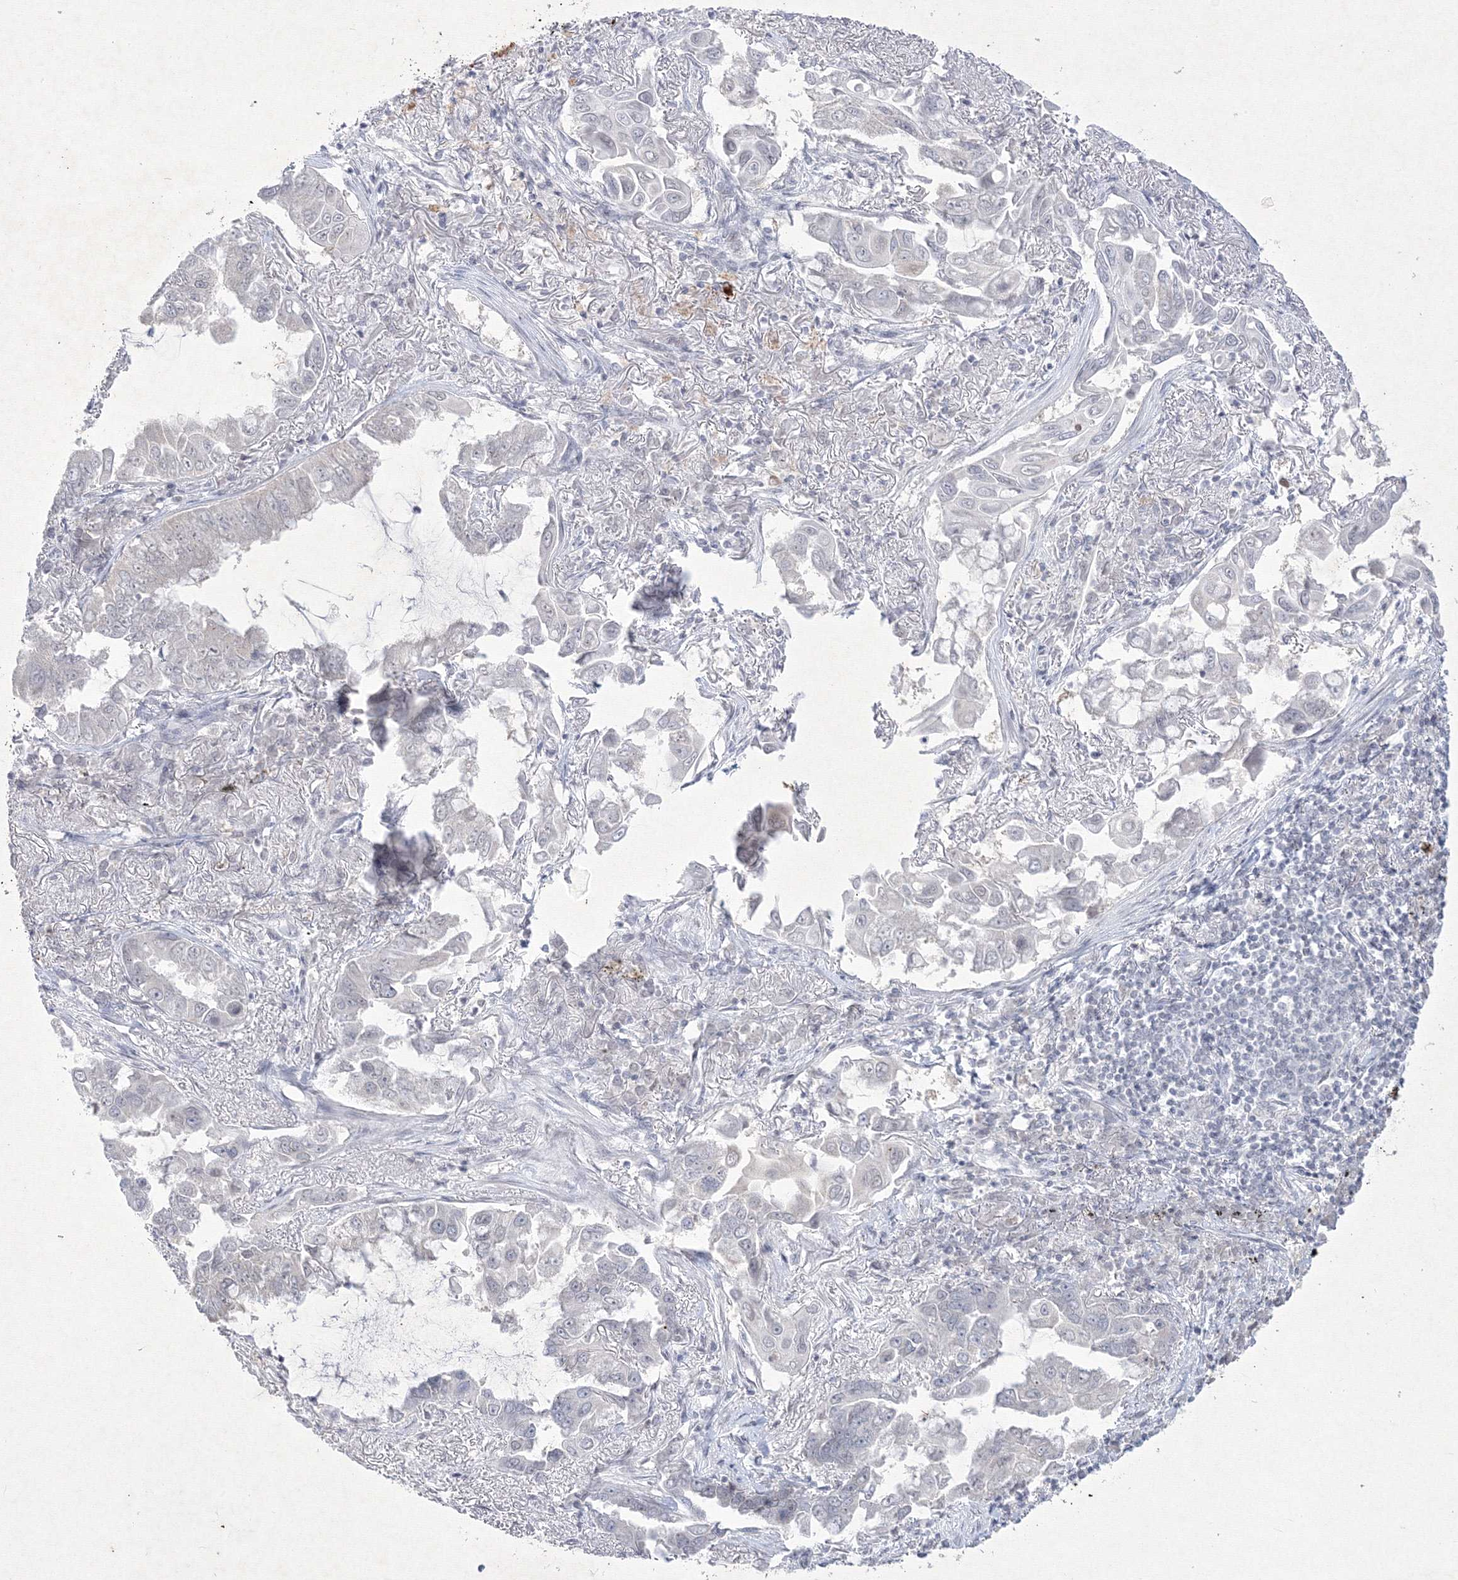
{"staining": {"intensity": "negative", "quantity": "none", "location": "none"}, "tissue": "lung cancer", "cell_type": "Tumor cells", "image_type": "cancer", "snomed": [{"axis": "morphology", "description": "Adenocarcinoma, NOS"}, {"axis": "topography", "description": "Lung"}], "caption": "Immunohistochemistry of adenocarcinoma (lung) displays no positivity in tumor cells.", "gene": "NXPE3", "patient": {"sex": "male", "age": 64}}